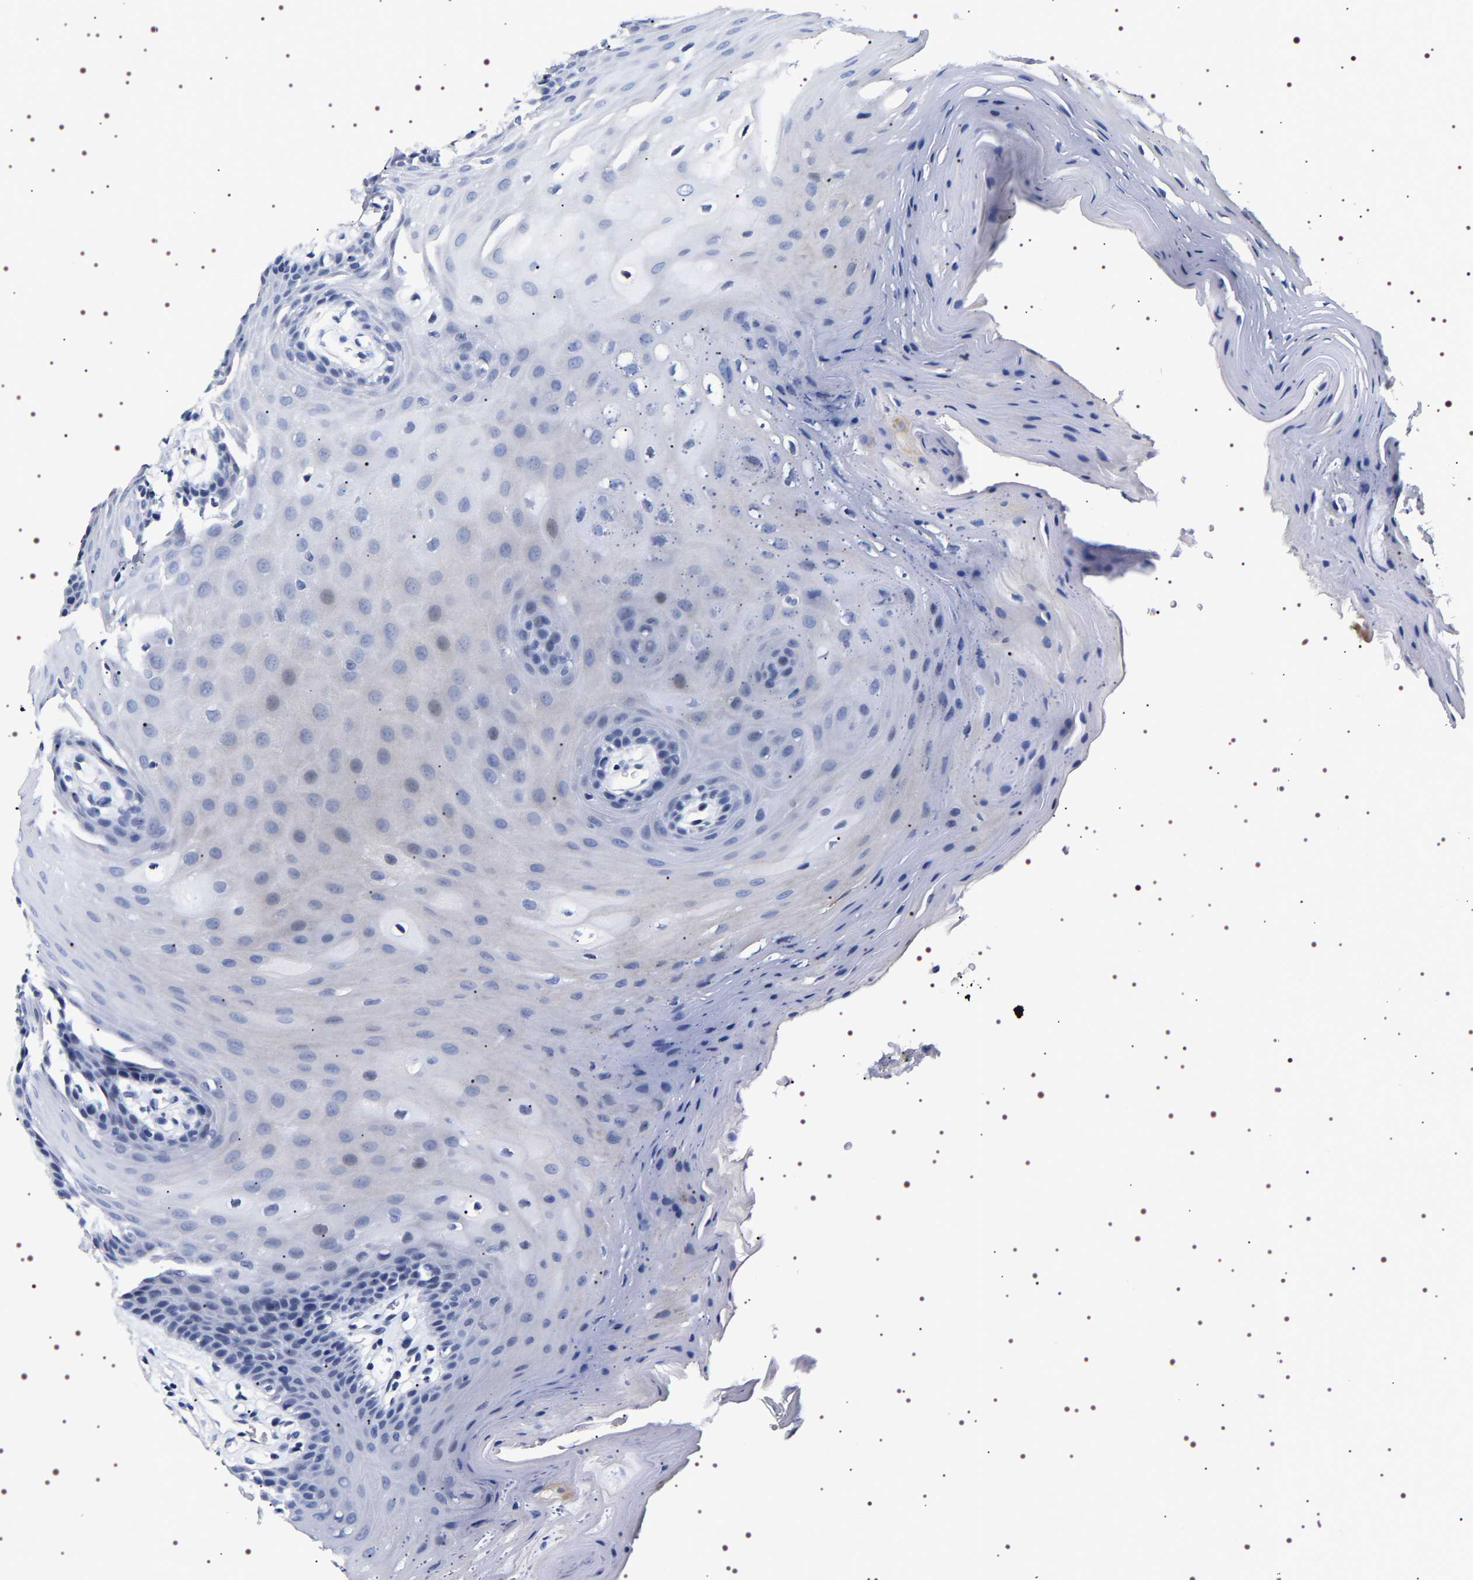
{"staining": {"intensity": "negative", "quantity": "none", "location": "none"}, "tissue": "oral mucosa", "cell_type": "Squamous epithelial cells", "image_type": "normal", "snomed": [{"axis": "morphology", "description": "Normal tissue, NOS"}, {"axis": "morphology", "description": "Squamous cell carcinoma, NOS"}, {"axis": "topography", "description": "Oral tissue"}, {"axis": "topography", "description": "Head-Neck"}], "caption": "The histopathology image displays no significant positivity in squamous epithelial cells of oral mucosa.", "gene": "UBQLN3", "patient": {"sex": "male", "age": 71}}